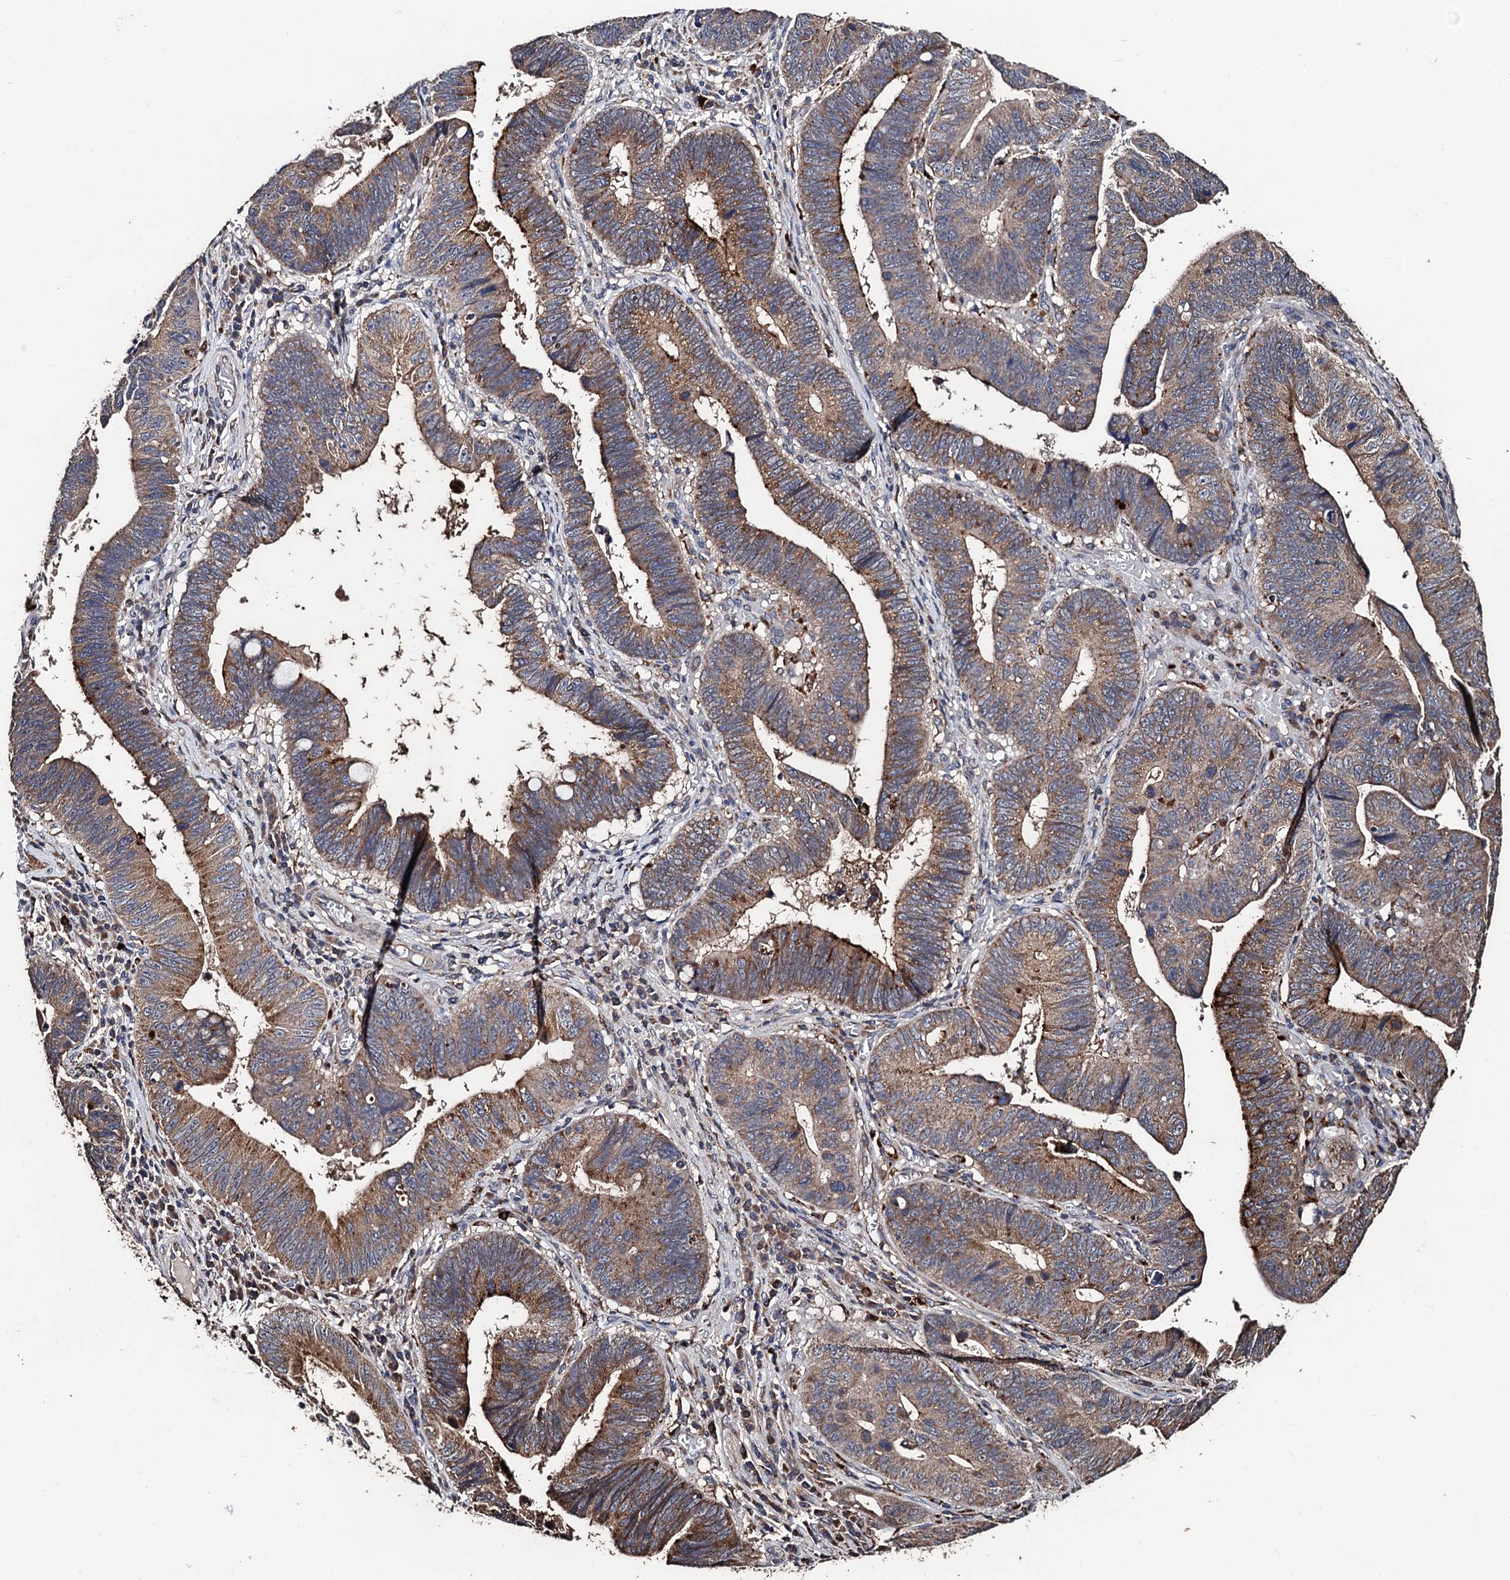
{"staining": {"intensity": "moderate", "quantity": "25%-75%", "location": "cytoplasmic/membranous"}, "tissue": "stomach cancer", "cell_type": "Tumor cells", "image_type": "cancer", "snomed": [{"axis": "morphology", "description": "Adenocarcinoma, NOS"}, {"axis": "topography", "description": "Stomach"}], "caption": "Immunohistochemical staining of adenocarcinoma (stomach) exhibits moderate cytoplasmic/membranous protein staining in approximately 25%-75% of tumor cells.", "gene": "PPTC7", "patient": {"sex": "male", "age": 59}}